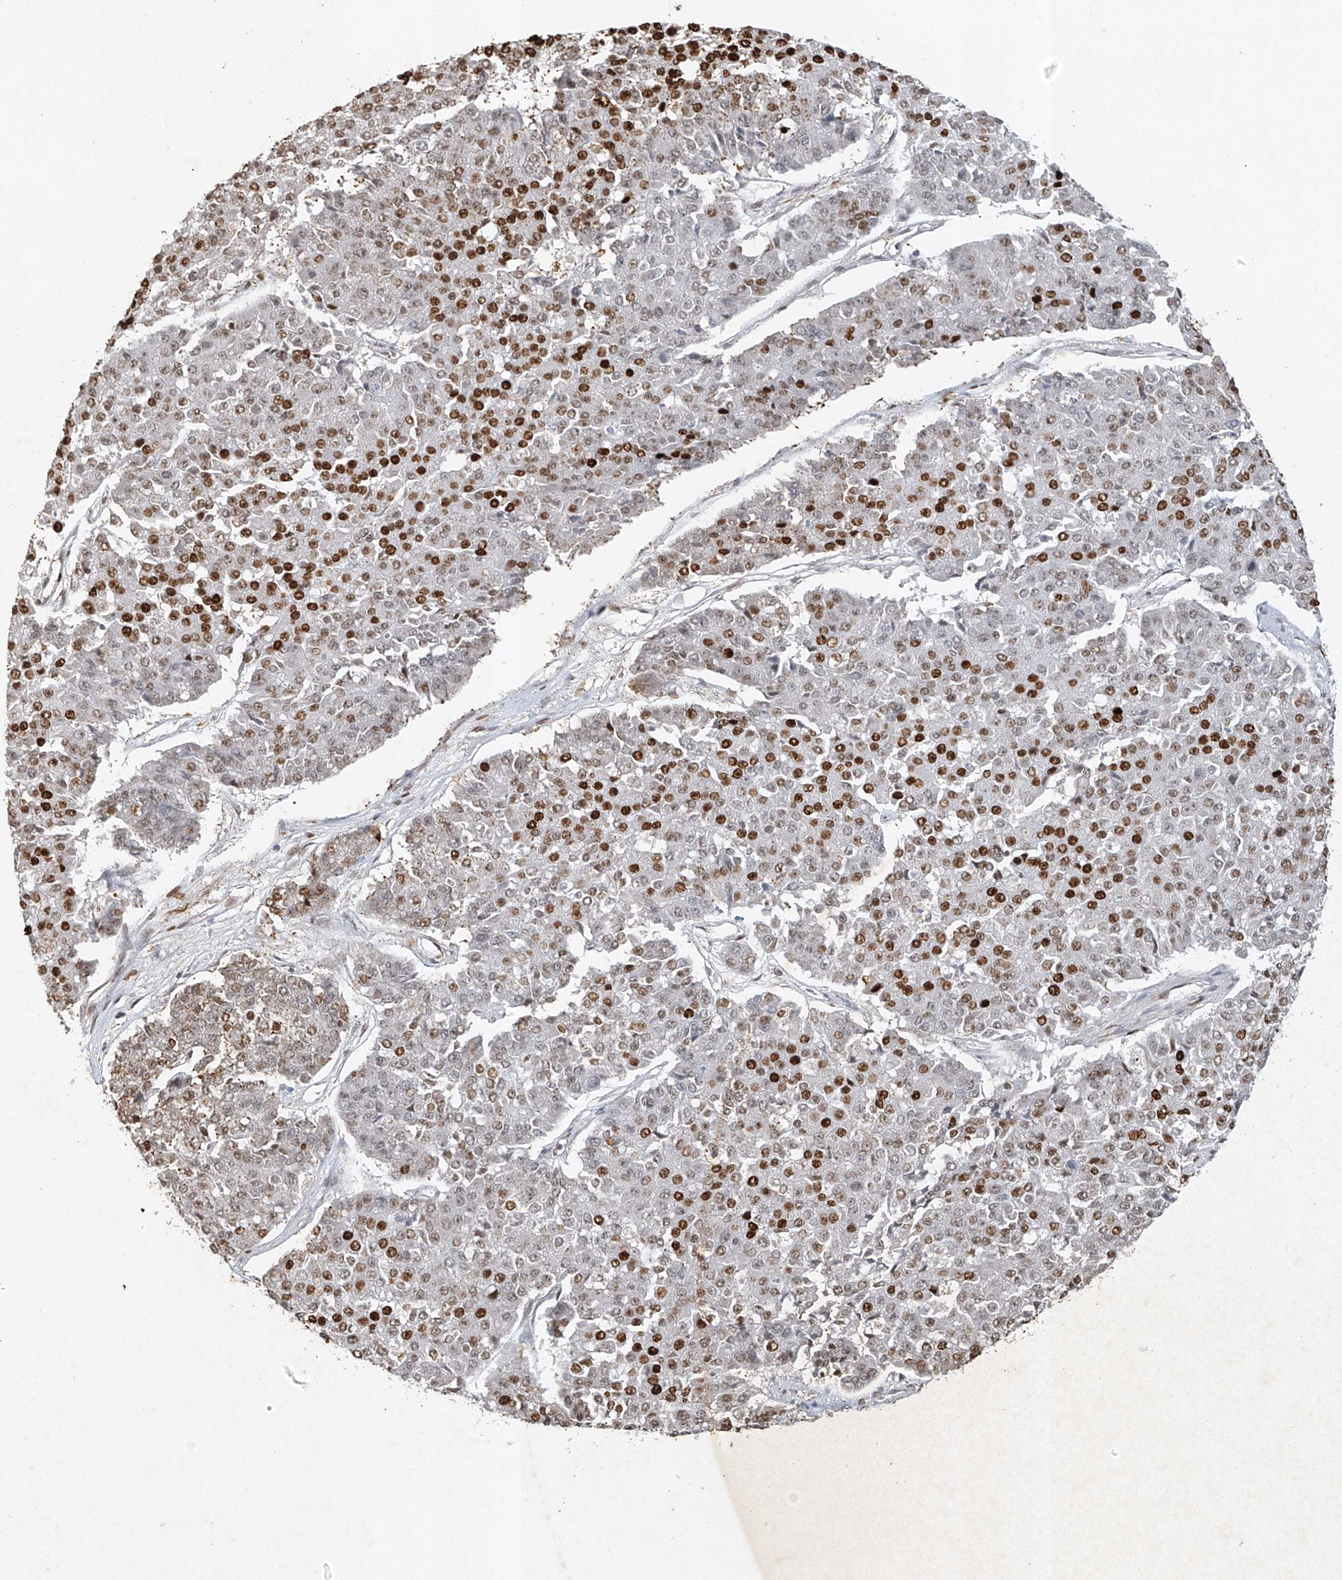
{"staining": {"intensity": "strong", "quantity": "25%-75%", "location": "nuclear"}, "tissue": "pancreatic cancer", "cell_type": "Tumor cells", "image_type": "cancer", "snomed": [{"axis": "morphology", "description": "Adenocarcinoma, NOS"}, {"axis": "topography", "description": "Pancreas"}], "caption": "Adenocarcinoma (pancreatic) tissue displays strong nuclear staining in about 25%-75% of tumor cells", "gene": "ATRIP", "patient": {"sex": "male", "age": 50}}